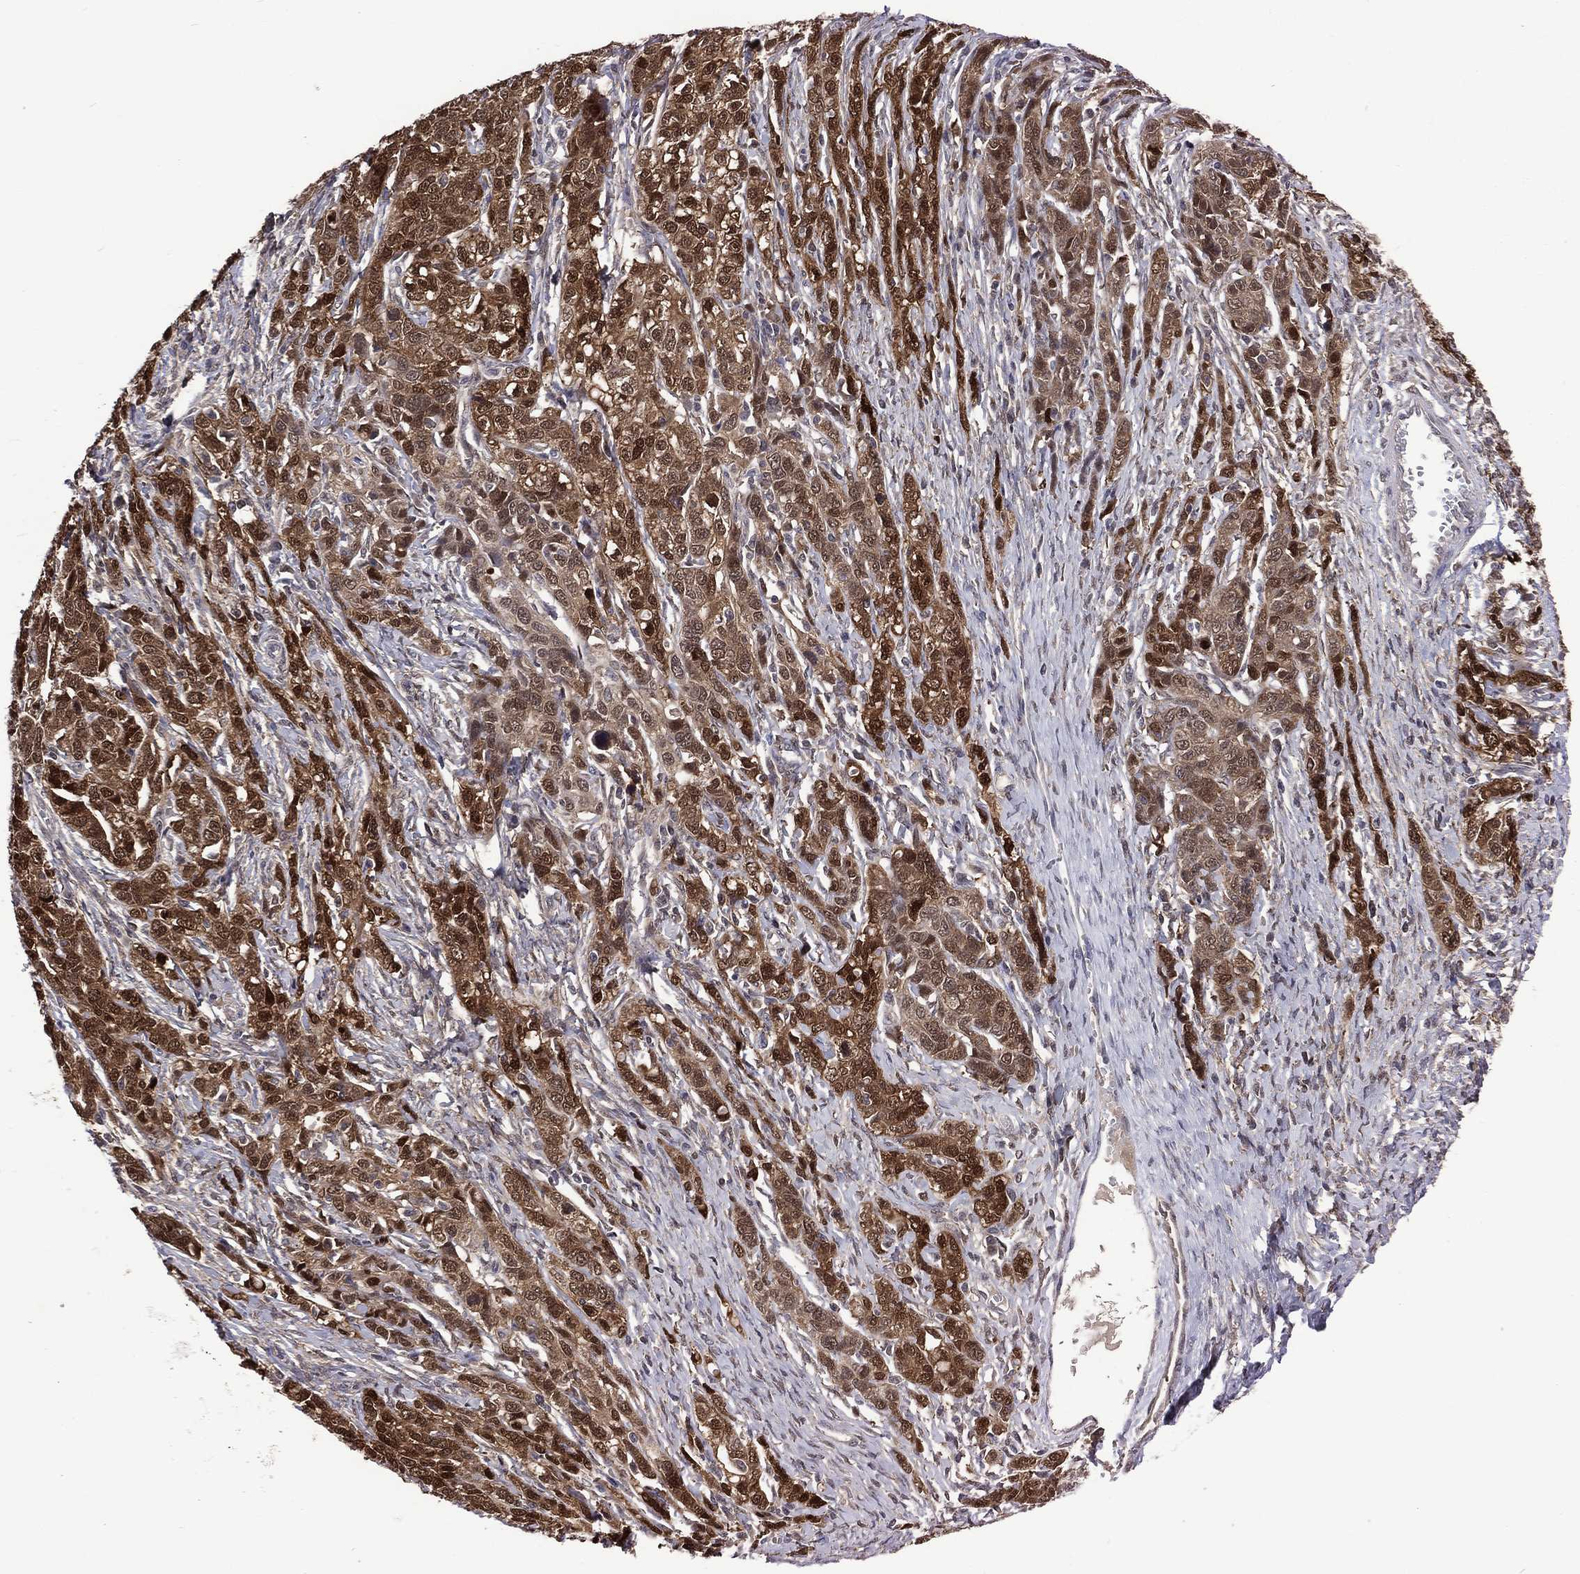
{"staining": {"intensity": "strong", "quantity": ">75%", "location": "cytoplasmic/membranous,nuclear"}, "tissue": "ovarian cancer", "cell_type": "Tumor cells", "image_type": "cancer", "snomed": [{"axis": "morphology", "description": "Cystadenocarcinoma, serous, NOS"}, {"axis": "topography", "description": "Ovary"}], "caption": "Human serous cystadenocarcinoma (ovarian) stained with a protein marker displays strong staining in tumor cells.", "gene": "MTAP", "patient": {"sex": "female", "age": 71}}